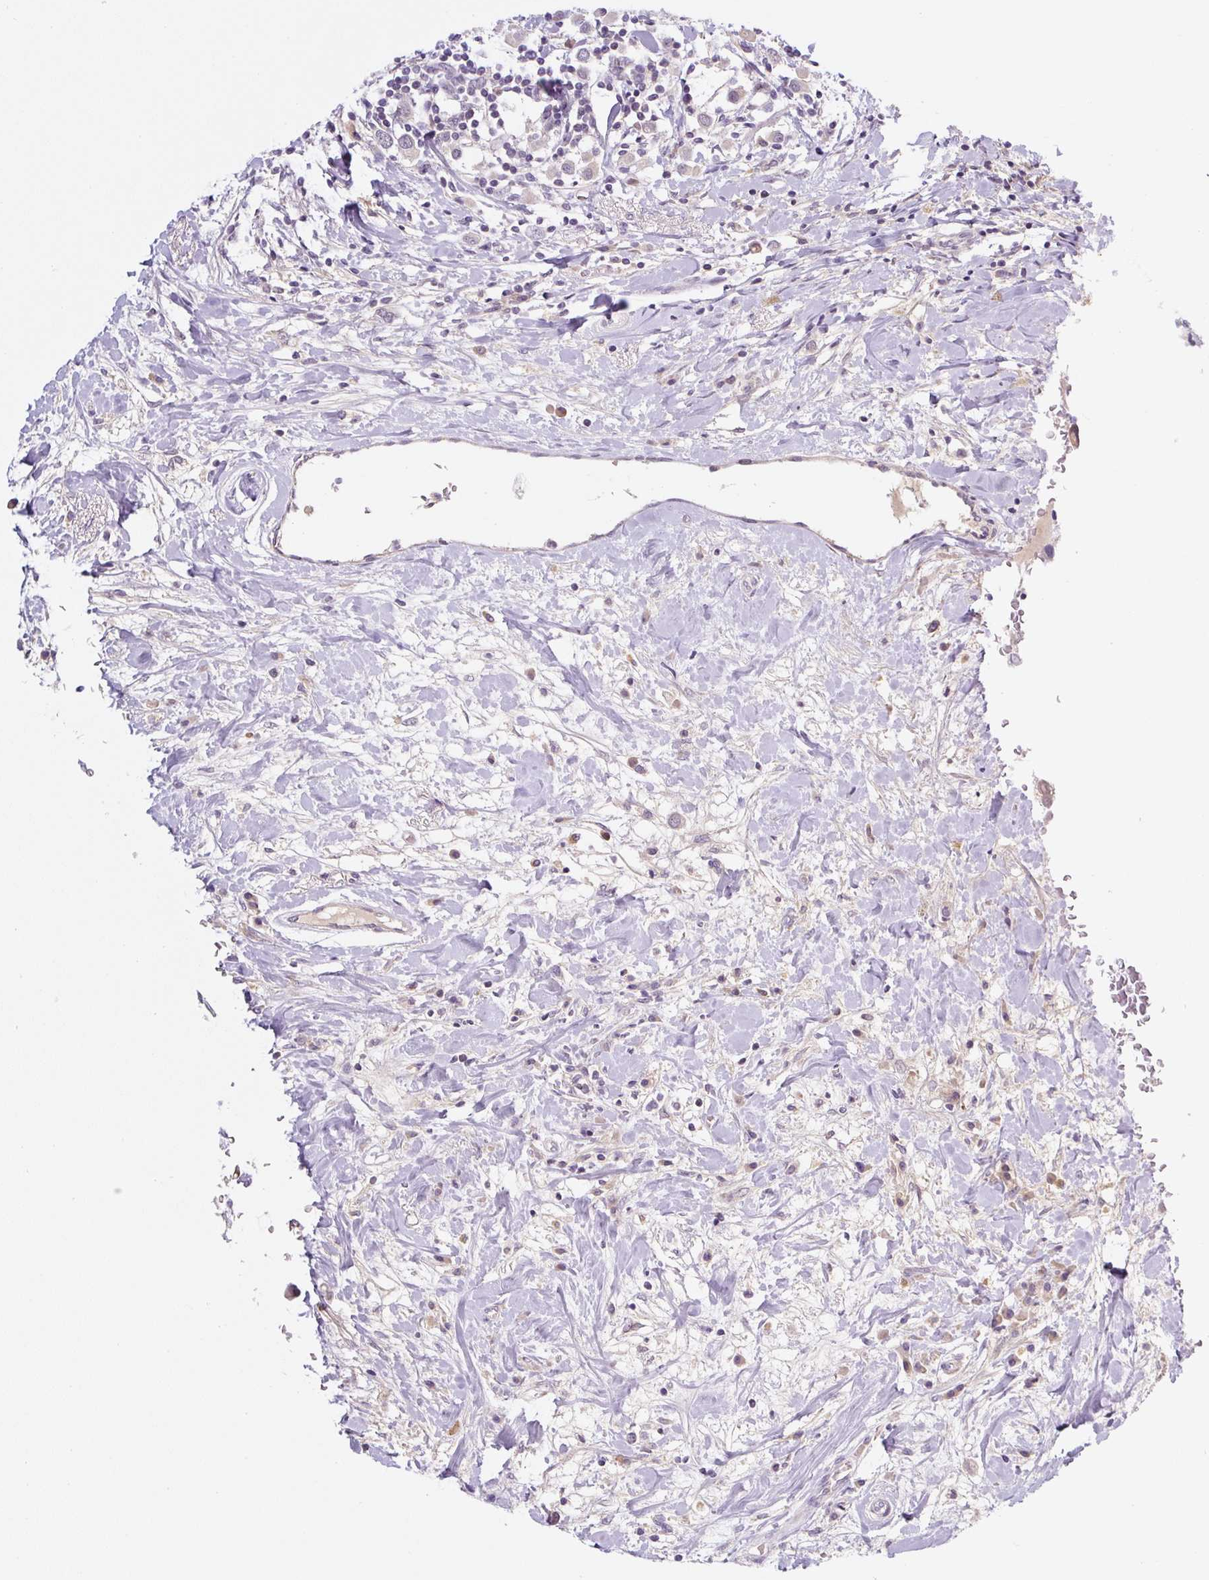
{"staining": {"intensity": "weak", "quantity": "<25%", "location": "cytoplasmic/membranous"}, "tissue": "breast cancer", "cell_type": "Tumor cells", "image_type": "cancer", "snomed": [{"axis": "morphology", "description": "Duct carcinoma"}, {"axis": "topography", "description": "Breast"}], "caption": "DAB (3,3'-diaminobenzidine) immunohistochemical staining of human breast cancer (intraductal carcinoma) demonstrates no significant positivity in tumor cells.", "gene": "PRKAA2", "patient": {"sex": "female", "age": 61}}